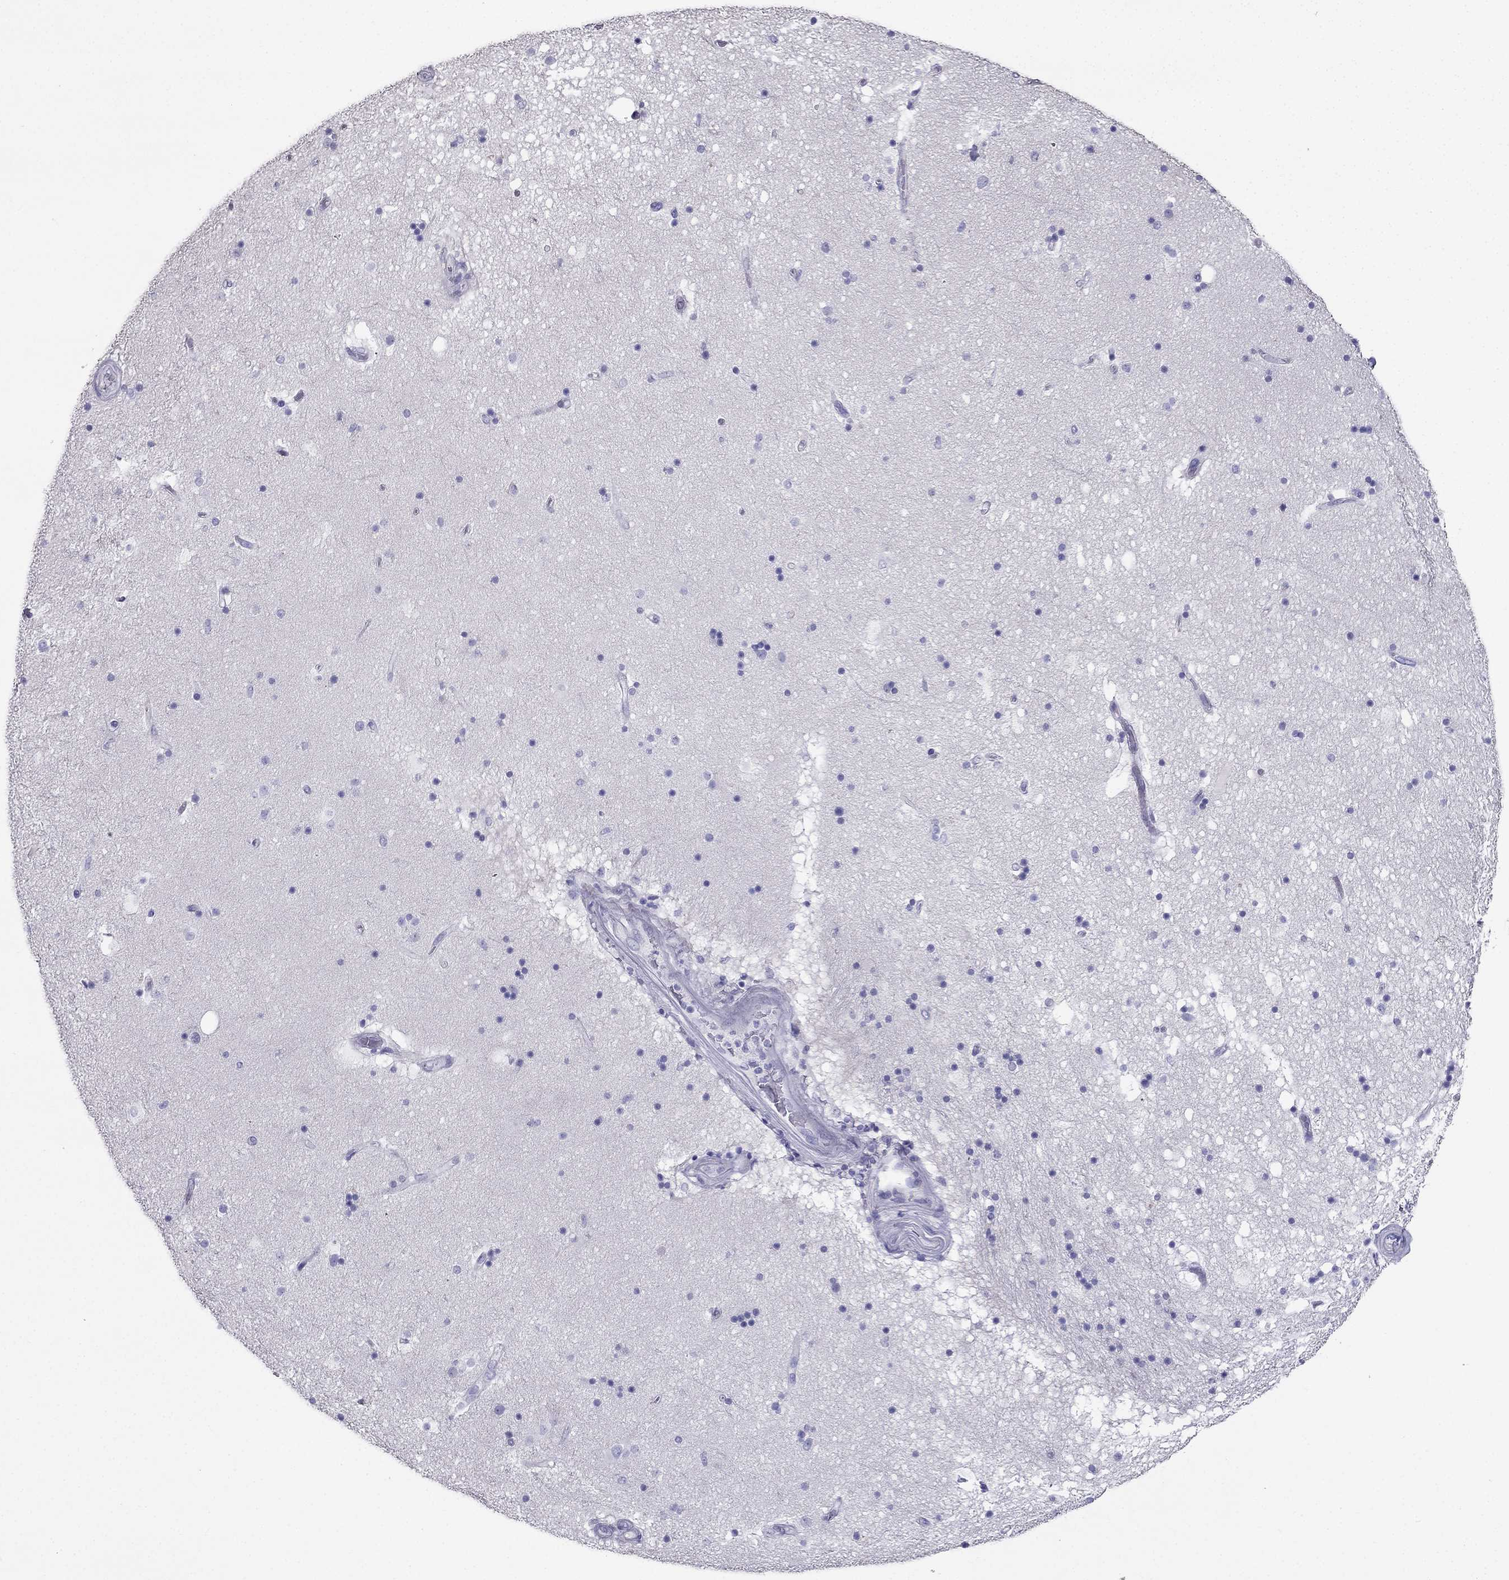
{"staining": {"intensity": "negative", "quantity": "none", "location": "none"}, "tissue": "hippocampus", "cell_type": "Glial cells", "image_type": "normal", "snomed": [{"axis": "morphology", "description": "Normal tissue, NOS"}, {"axis": "topography", "description": "Hippocampus"}], "caption": "Glial cells are negative for protein expression in benign human hippocampus. Nuclei are stained in blue.", "gene": "PTH", "patient": {"sex": "male", "age": 51}}